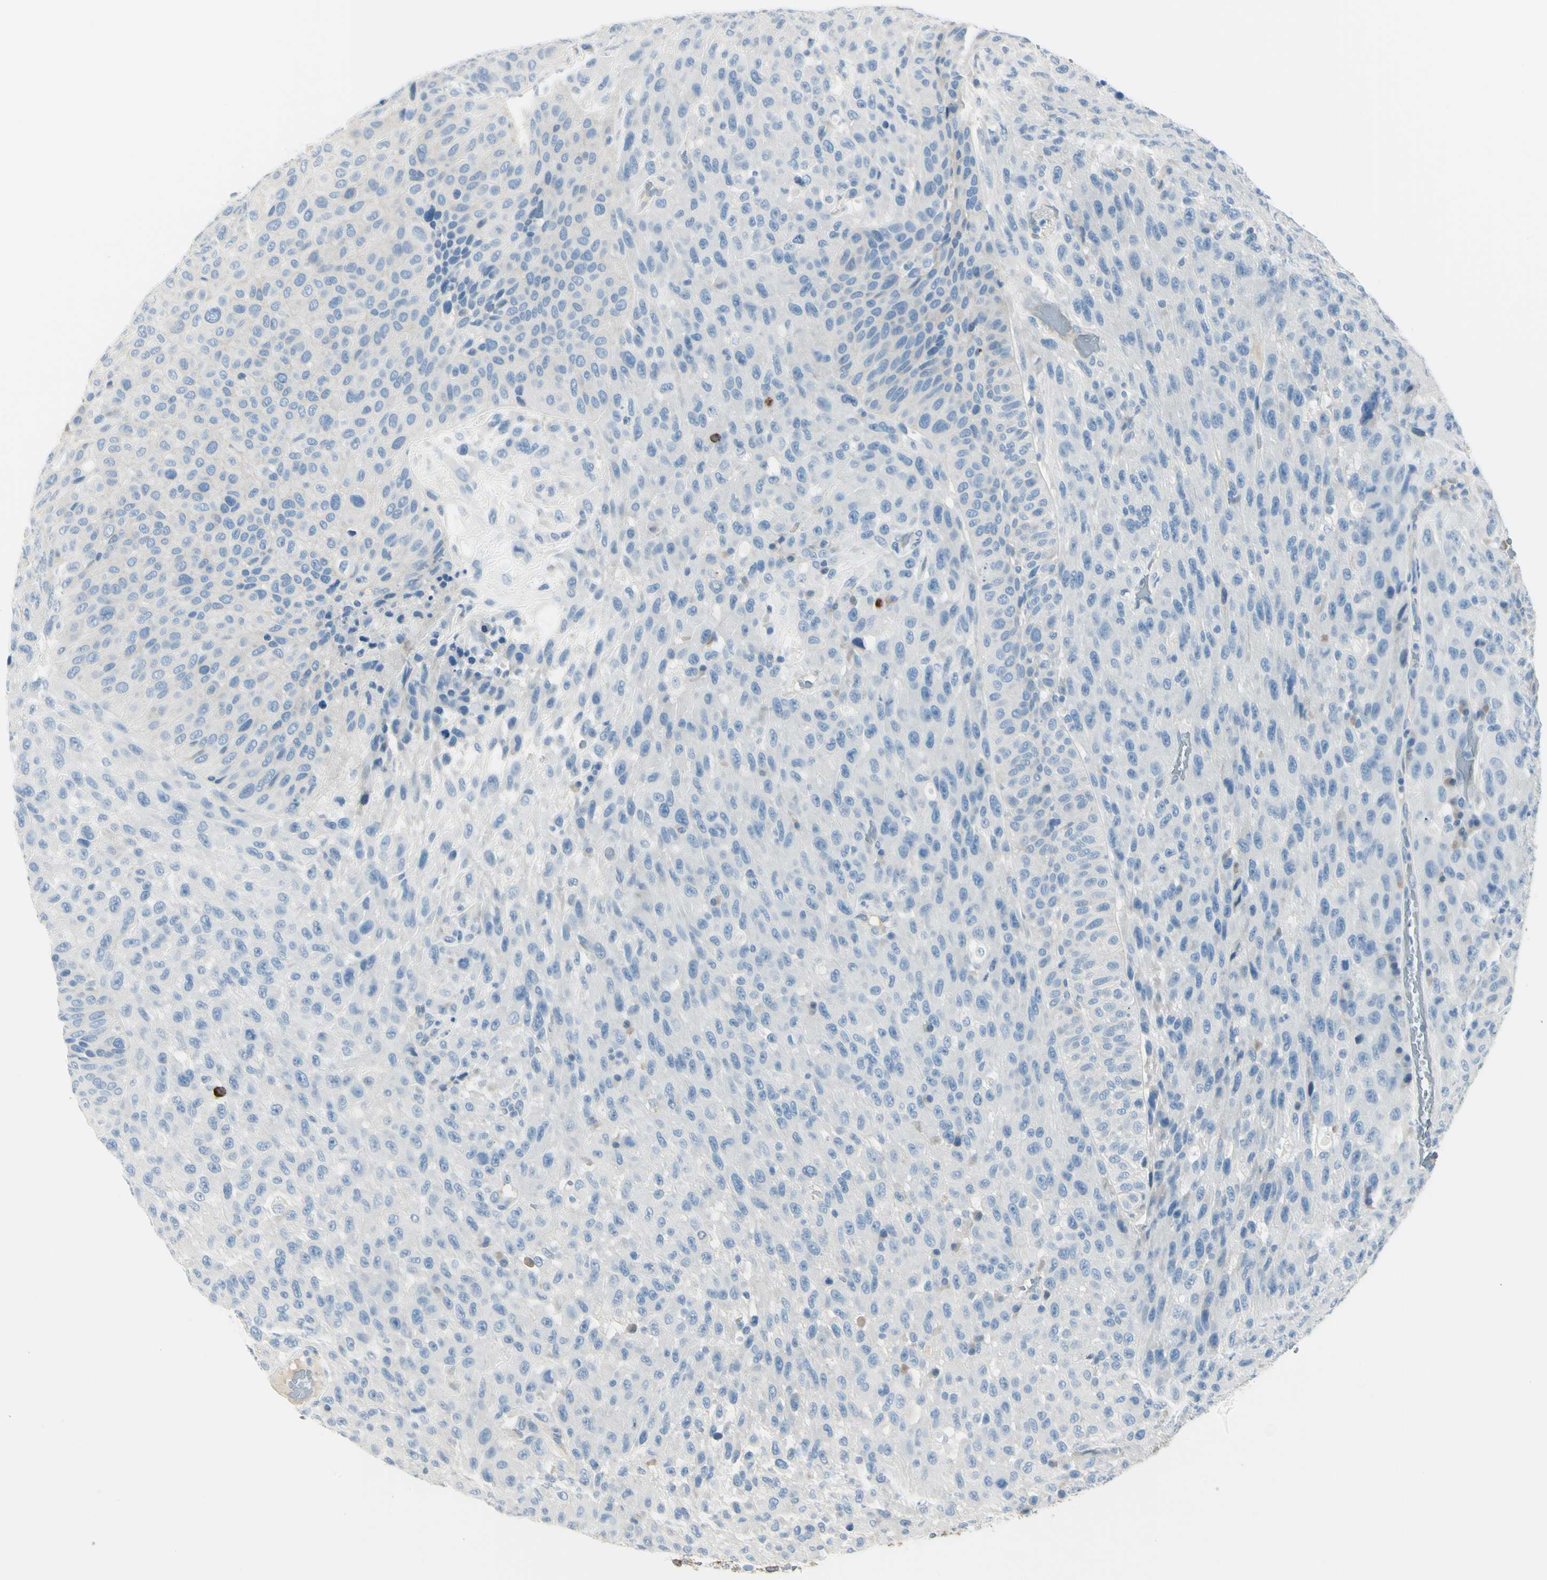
{"staining": {"intensity": "negative", "quantity": "none", "location": "none"}, "tissue": "urothelial cancer", "cell_type": "Tumor cells", "image_type": "cancer", "snomed": [{"axis": "morphology", "description": "Urothelial carcinoma, High grade"}, {"axis": "topography", "description": "Urinary bladder"}], "caption": "This is an immunohistochemistry image of human urothelial cancer. There is no staining in tumor cells.", "gene": "DLG4", "patient": {"sex": "male", "age": 66}}